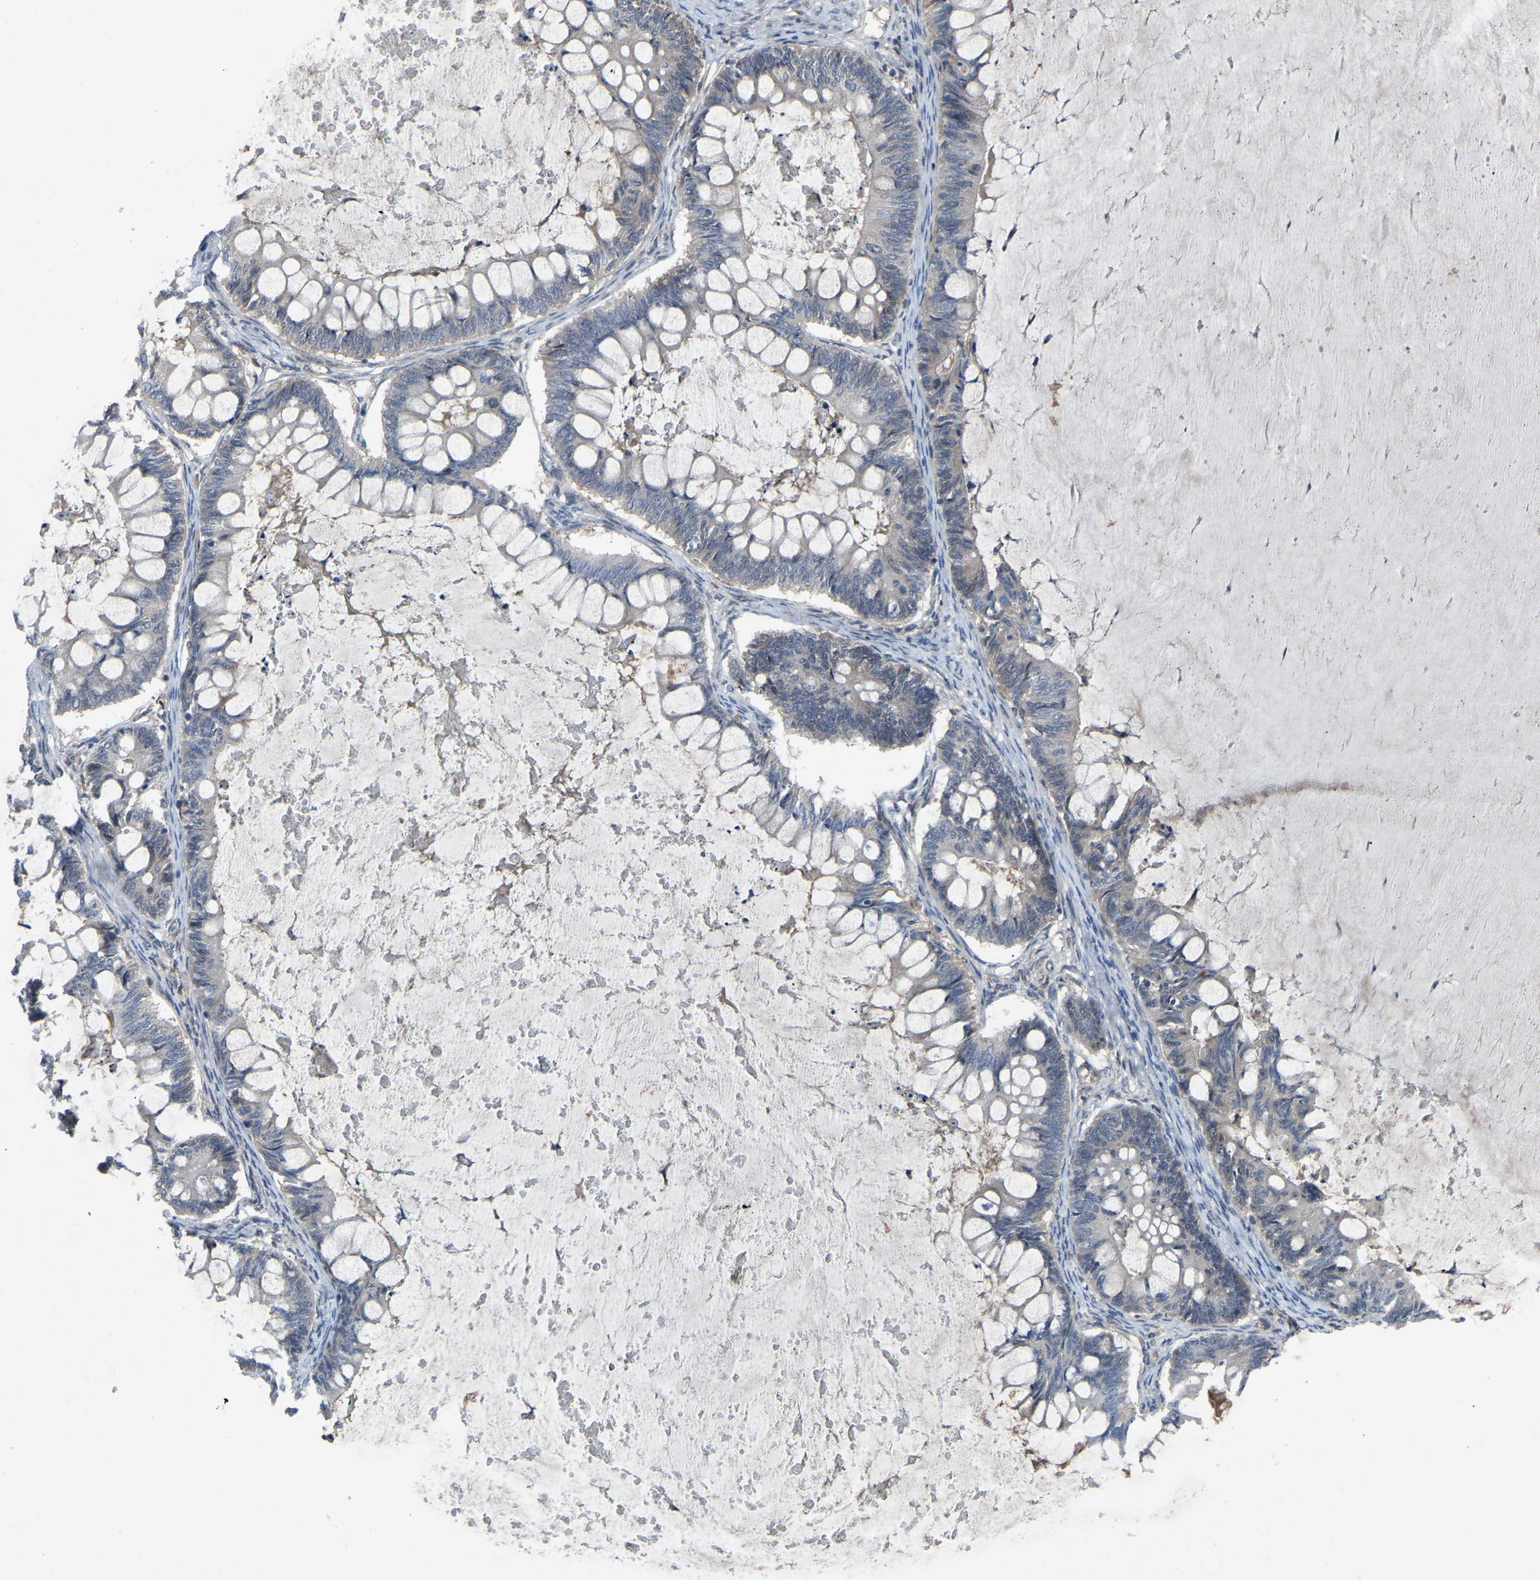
{"staining": {"intensity": "negative", "quantity": "none", "location": "none"}, "tissue": "ovarian cancer", "cell_type": "Tumor cells", "image_type": "cancer", "snomed": [{"axis": "morphology", "description": "Cystadenocarcinoma, mucinous, NOS"}, {"axis": "topography", "description": "Ovary"}], "caption": "Immunohistochemistry (IHC) micrograph of neoplastic tissue: human mucinous cystadenocarcinoma (ovarian) stained with DAB (3,3'-diaminobenzidine) shows no significant protein positivity in tumor cells.", "gene": "FHIT", "patient": {"sex": "female", "age": 61}}